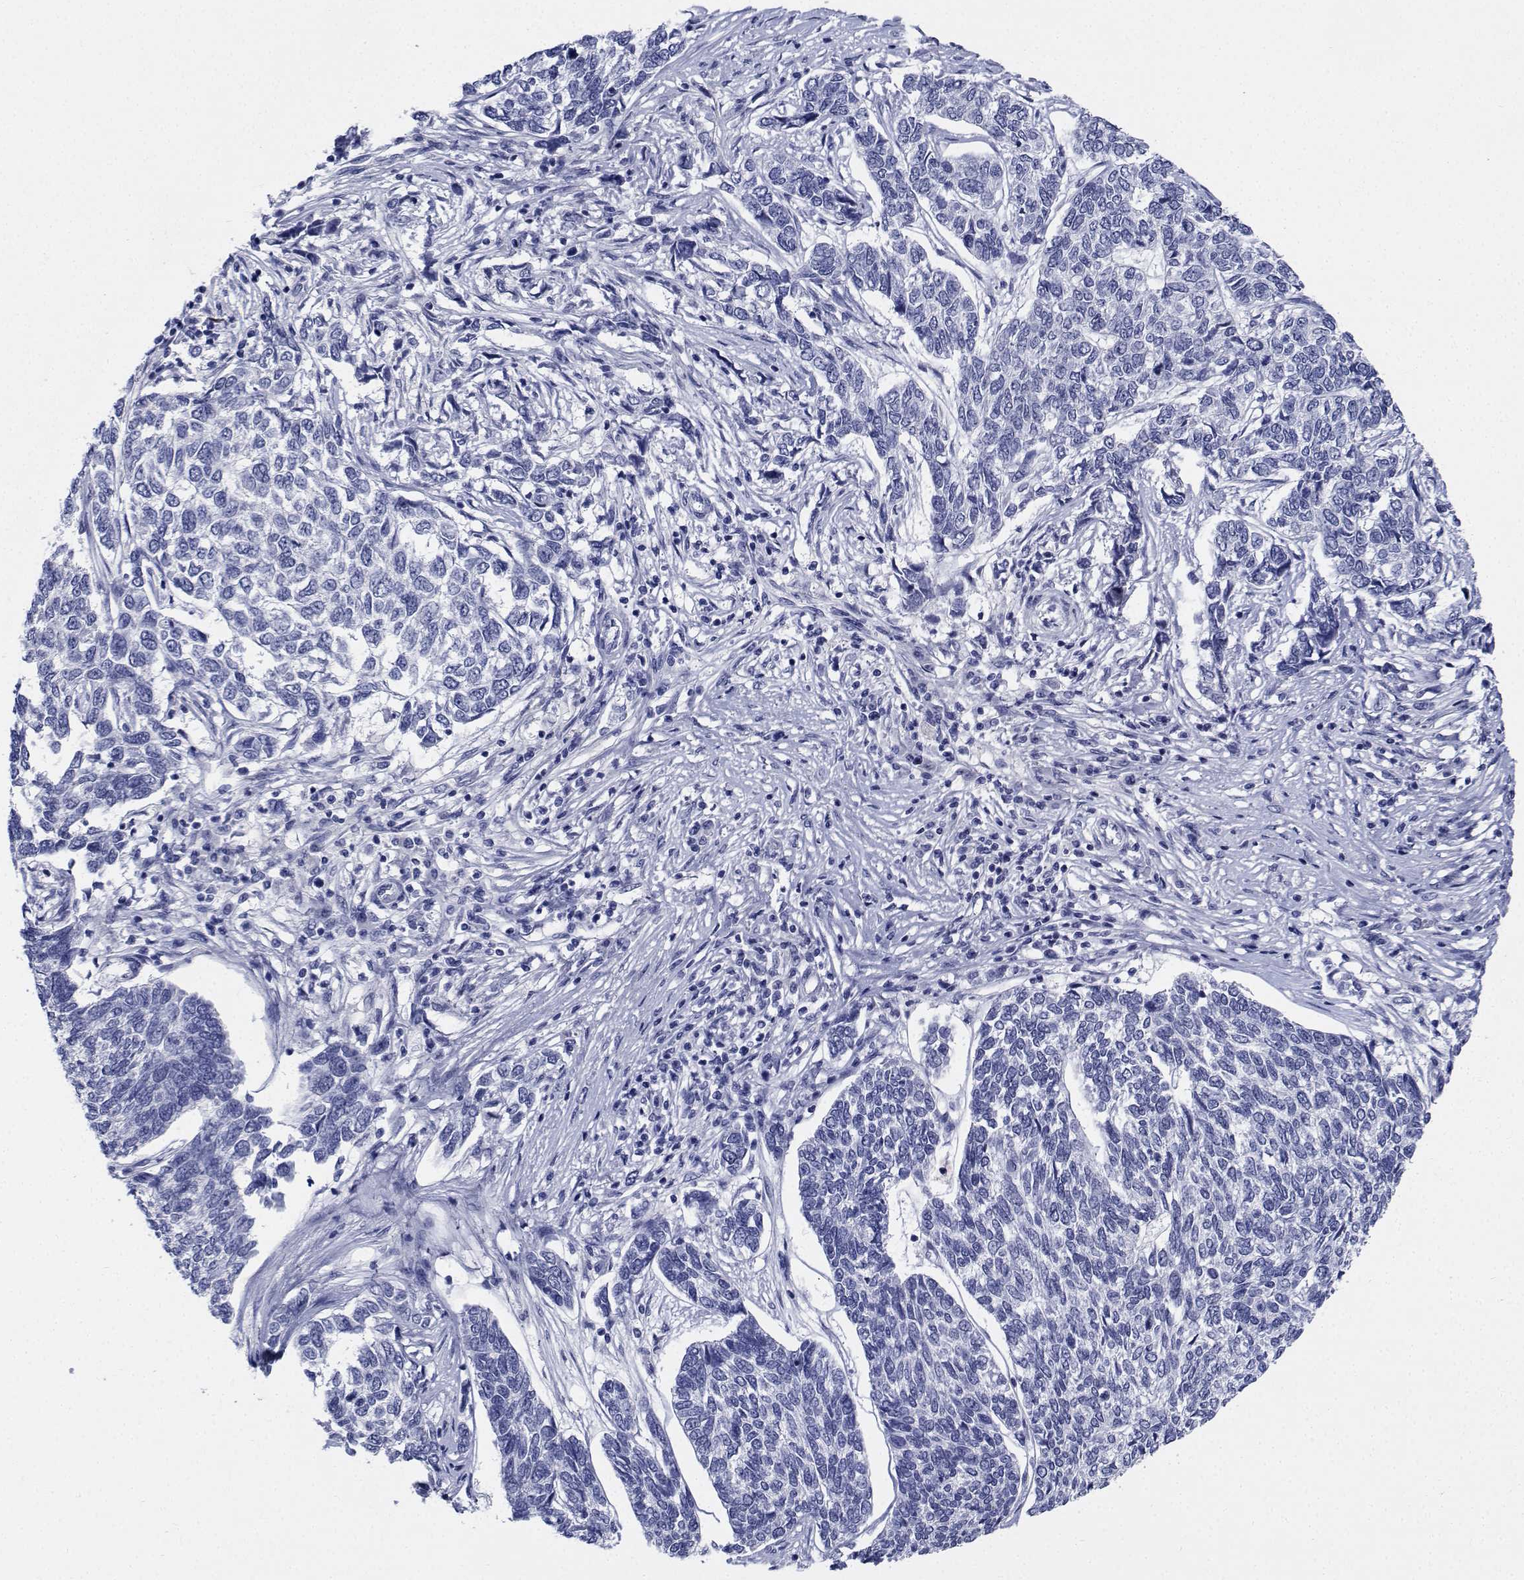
{"staining": {"intensity": "negative", "quantity": "none", "location": "none"}, "tissue": "skin cancer", "cell_type": "Tumor cells", "image_type": "cancer", "snomed": [{"axis": "morphology", "description": "Basal cell carcinoma"}, {"axis": "topography", "description": "Skin"}], "caption": "A high-resolution micrograph shows immunohistochemistry (IHC) staining of skin basal cell carcinoma, which displays no significant positivity in tumor cells. (DAB (3,3'-diaminobenzidine) immunohistochemistry visualized using brightfield microscopy, high magnification).", "gene": "PLXNA4", "patient": {"sex": "female", "age": 65}}